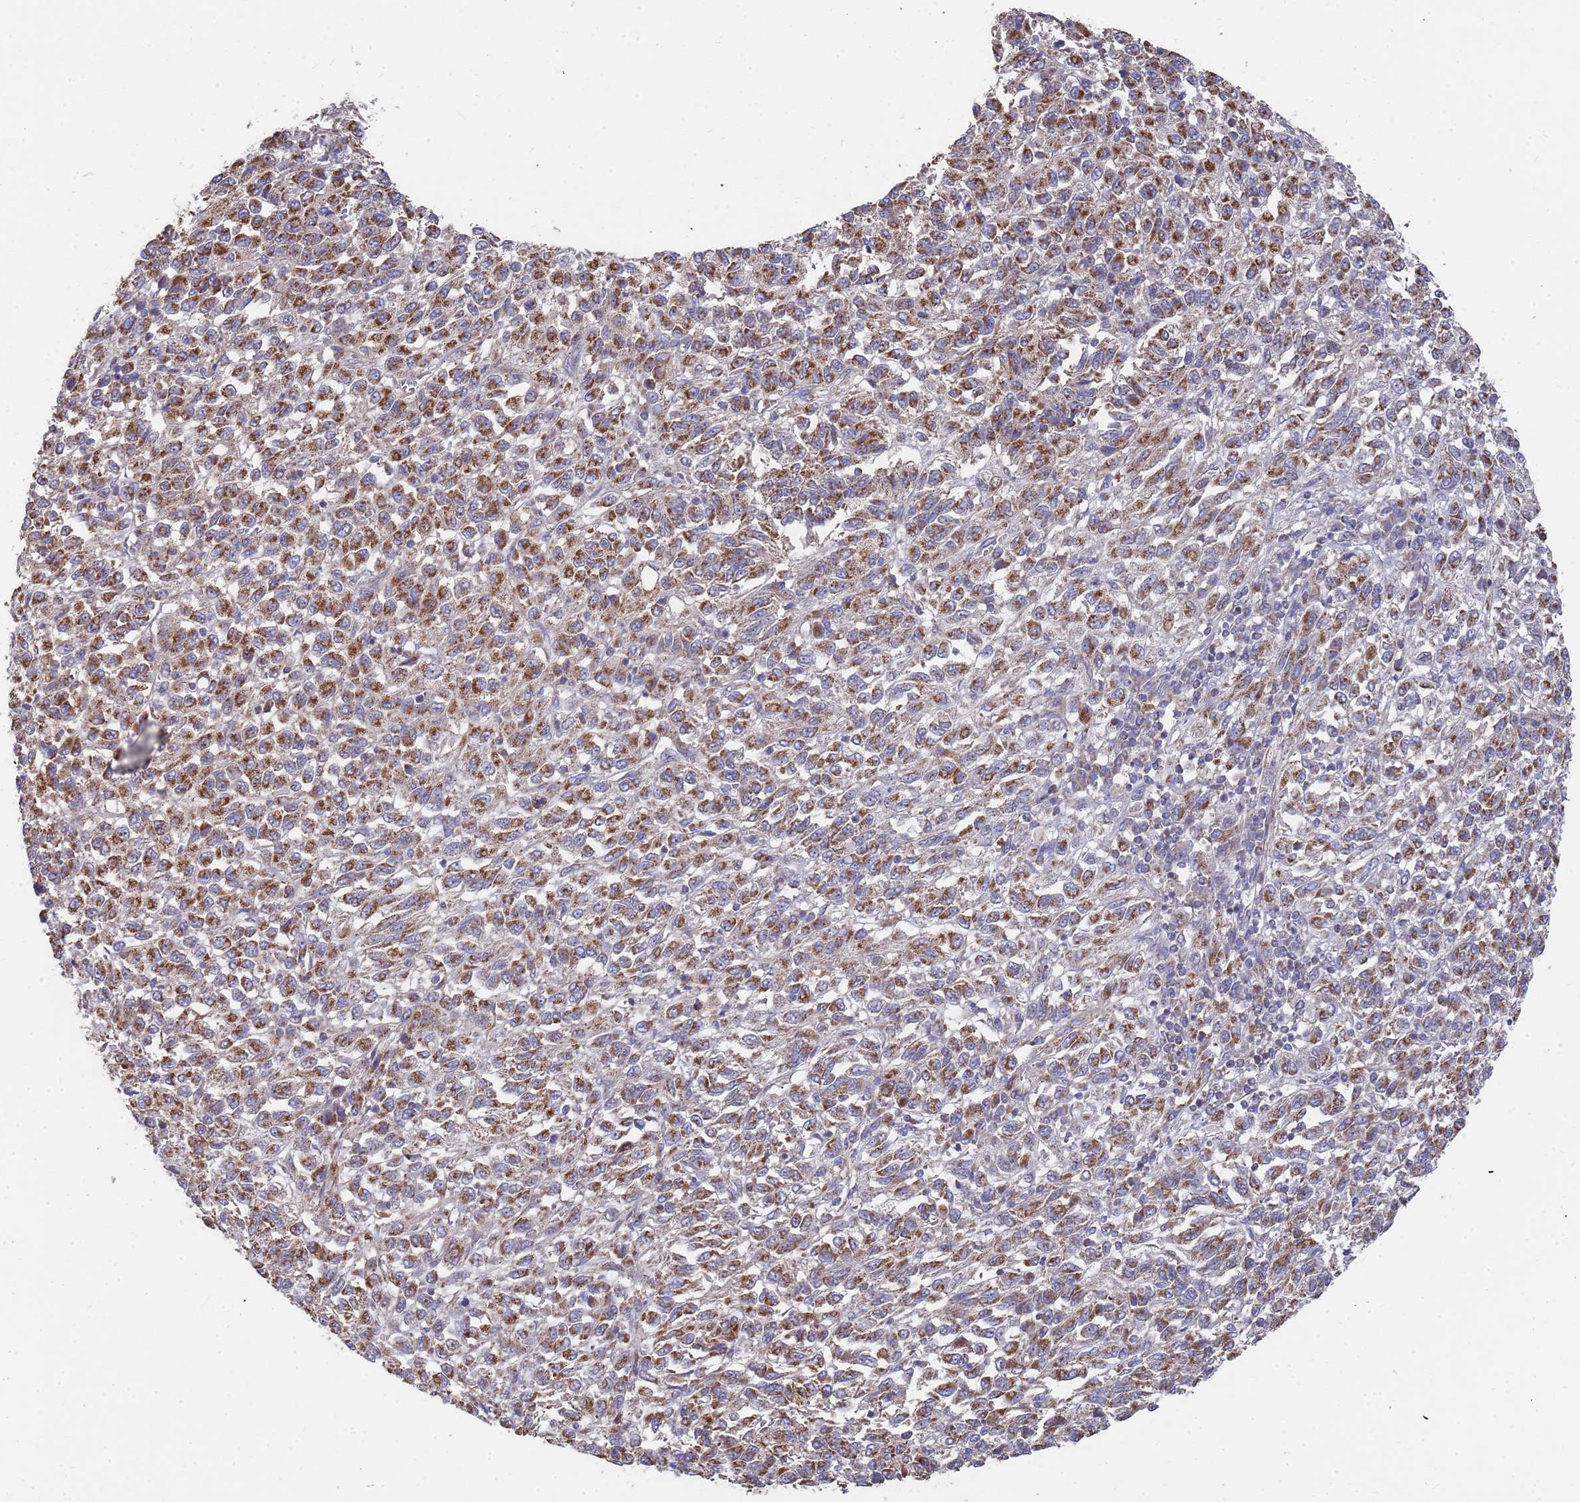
{"staining": {"intensity": "moderate", "quantity": ">75%", "location": "cytoplasmic/membranous"}, "tissue": "melanoma", "cell_type": "Tumor cells", "image_type": "cancer", "snomed": [{"axis": "morphology", "description": "Malignant melanoma, Metastatic site"}, {"axis": "topography", "description": "Lung"}], "caption": "Immunohistochemical staining of human malignant melanoma (metastatic site) displays medium levels of moderate cytoplasmic/membranous positivity in about >75% of tumor cells.", "gene": "WDFY3", "patient": {"sex": "male", "age": 64}}